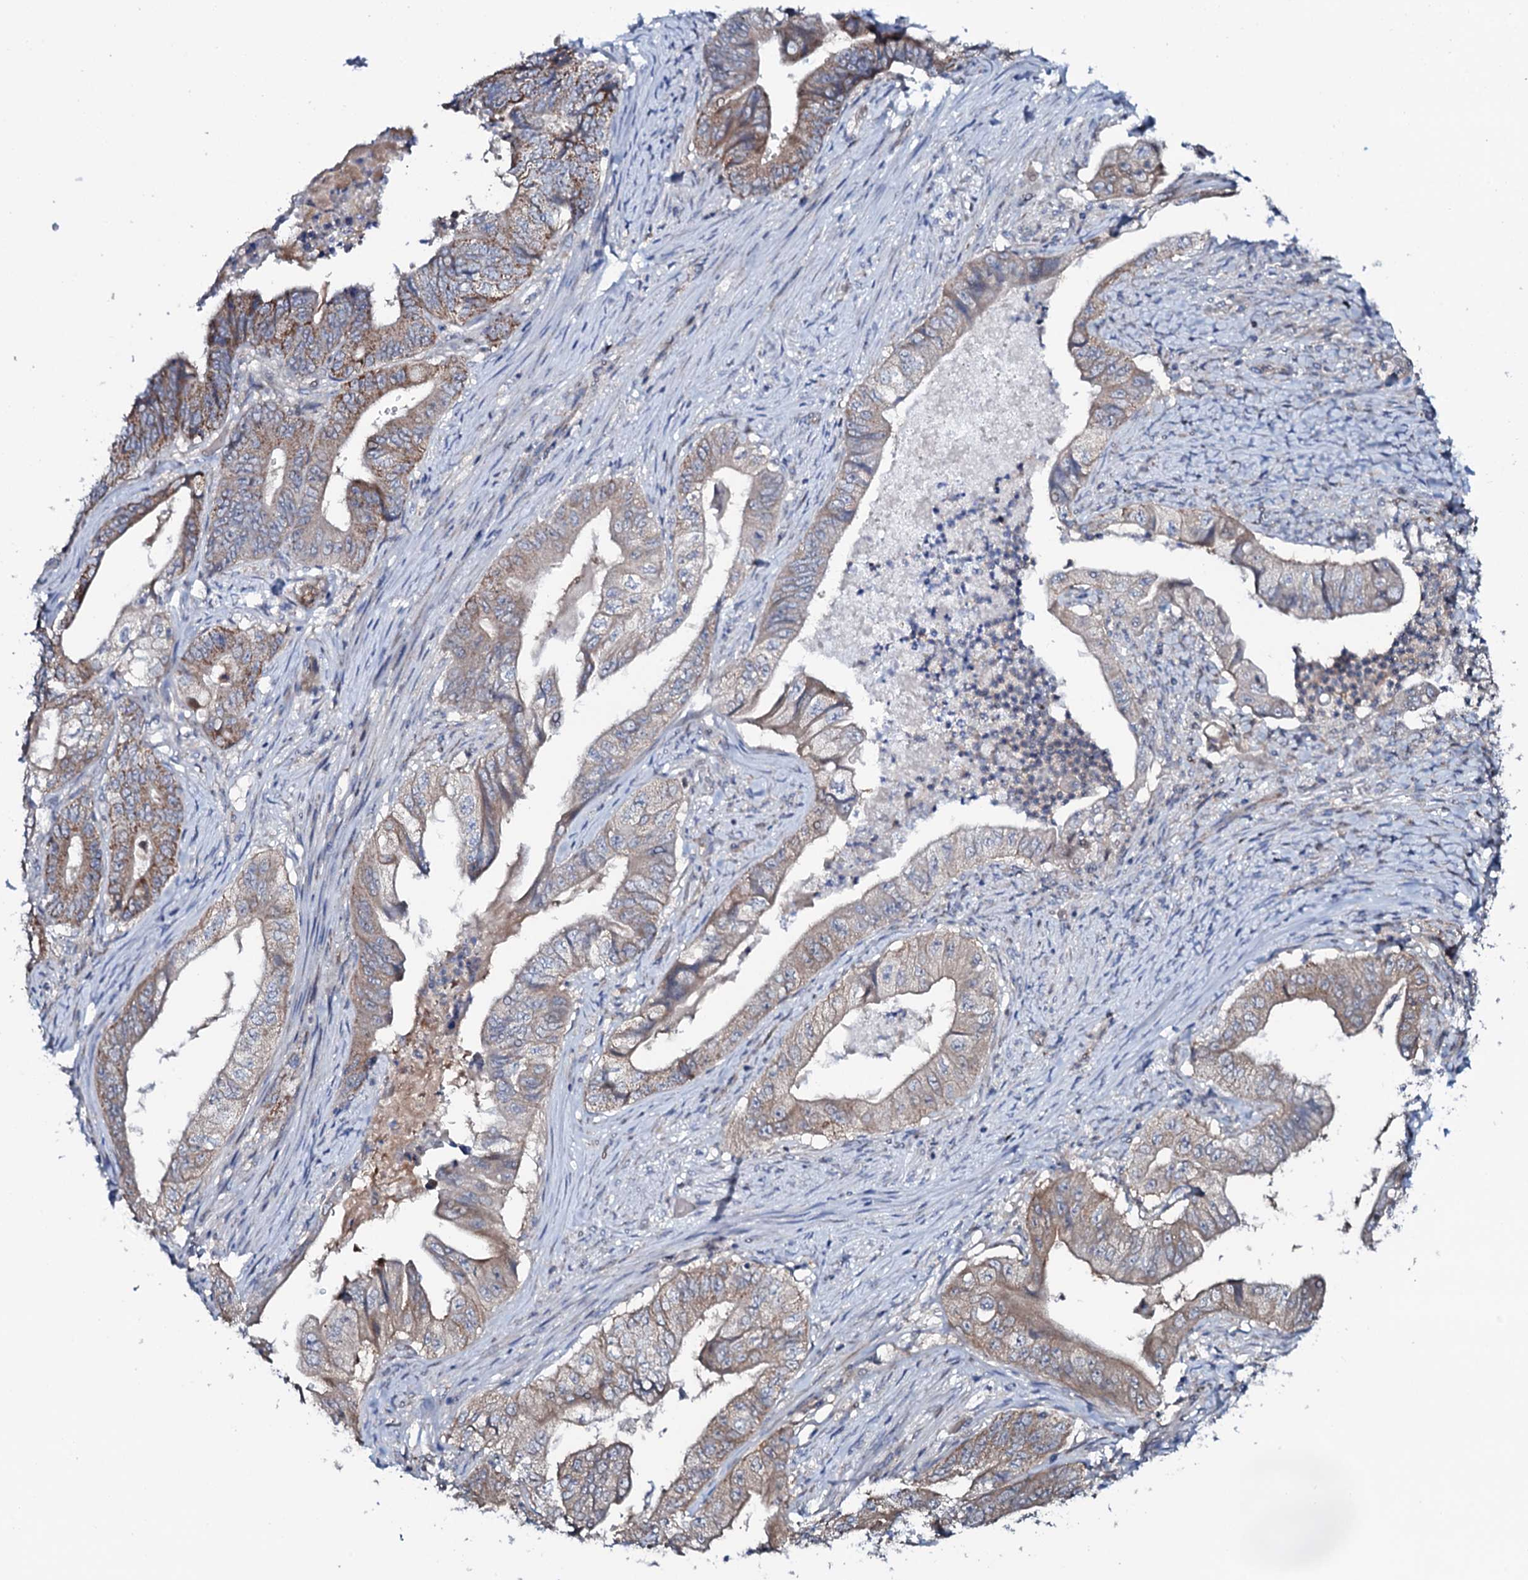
{"staining": {"intensity": "moderate", "quantity": ">75%", "location": "cytoplasmic/membranous"}, "tissue": "stomach cancer", "cell_type": "Tumor cells", "image_type": "cancer", "snomed": [{"axis": "morphology", "description": "Adenocarcinoma, NOS"}, {"axis": "topography", "description": "Stomach"}], "caption": "Immunohistochemical staining of stomach cancer (adenocarcinoma) reveals moderate cytoplasmic/membranous protein positivity in about >75% of tumor cells.", "gene": "PPP1R3D", "patient": {"sex": "female", "age": 73}}